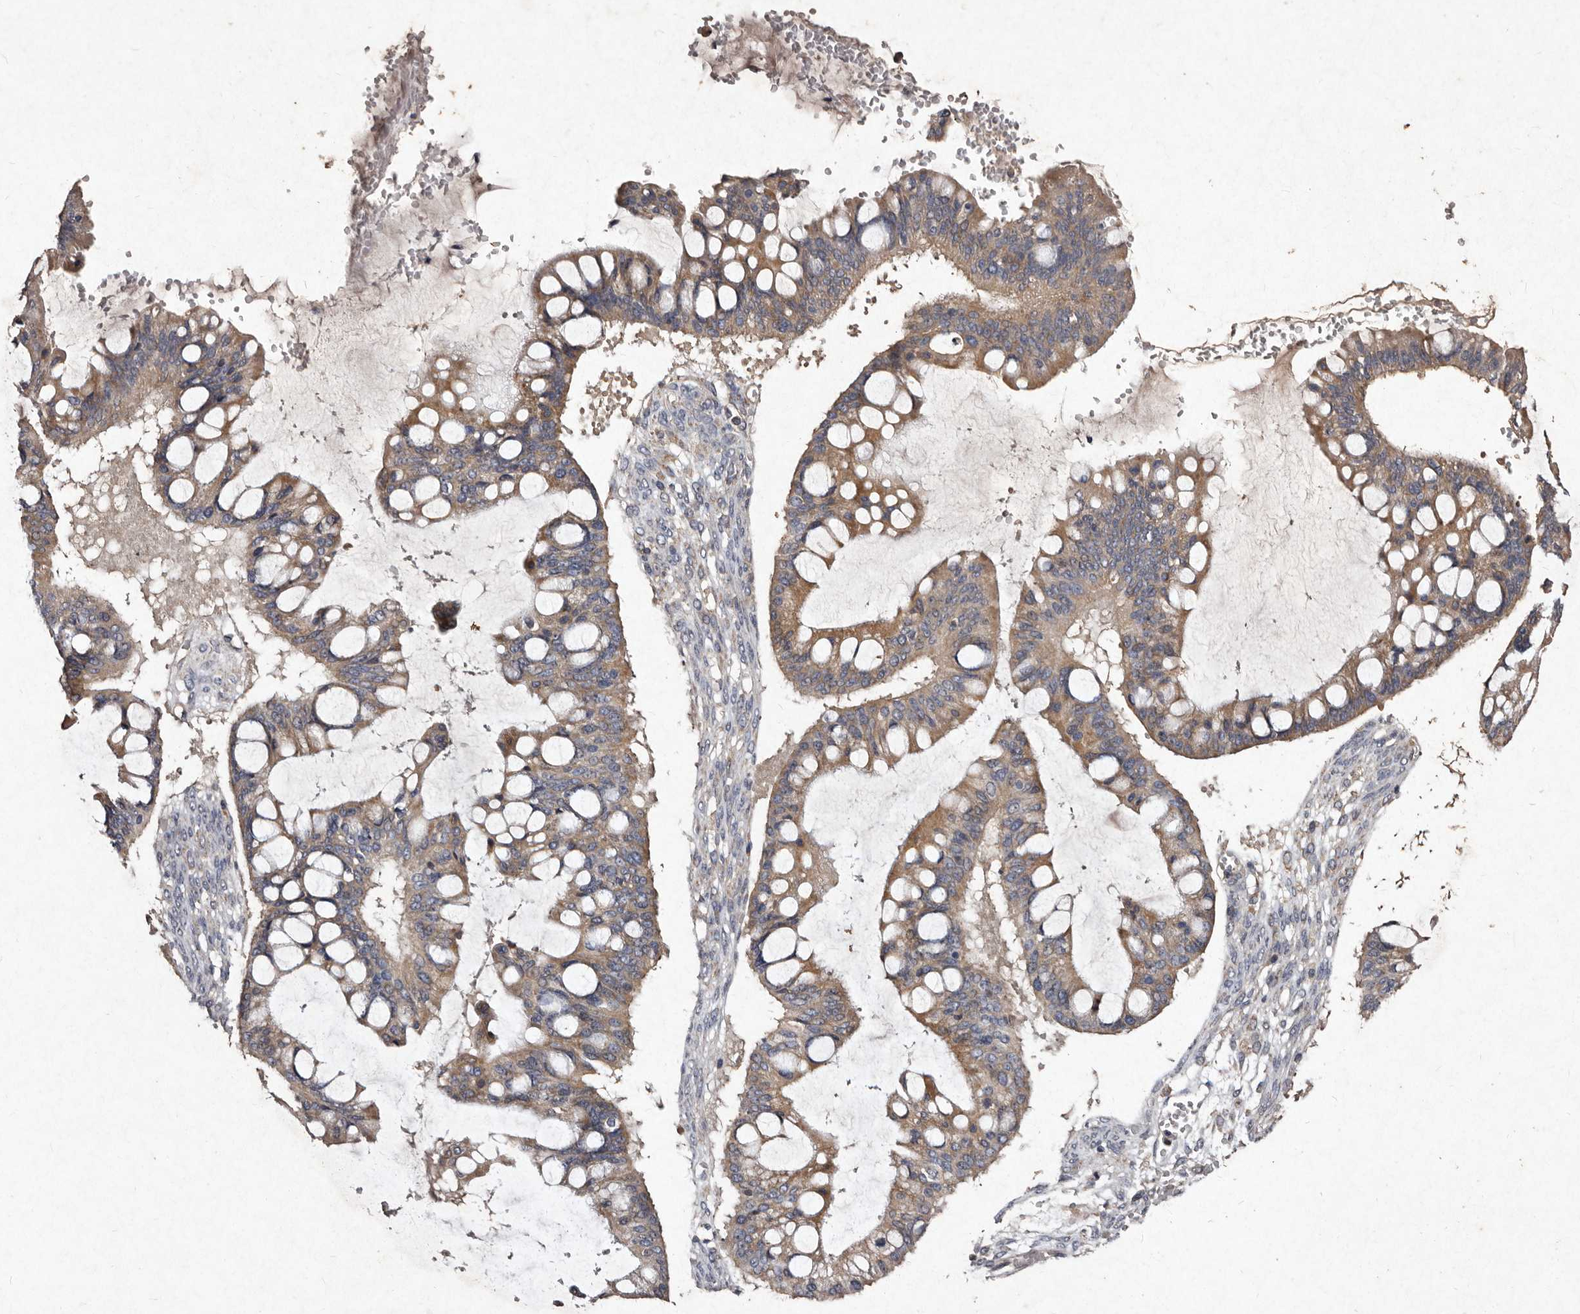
{"staining": {"intensity": "moderate", "quantity": "25%-75%", "location": "cytoplasmic/membranous"}, "tissue": "ovarian cancer", "cell_type": "Tumor cells", "image_type": "cancer", "snomed": [{"axis": "morphology", "description": "Cystadenocarcinoma, mucinous, NOS"}, {"axis": "topography", "description": "Ovary"}], "caption": "Immunohistochemical staining of mucinous cystadenocarcinoma (ovarian) shows medium levels of moderate cytoplasmic/membranous protein expression in approximately 25%-75% of tumor cells. (DAB IHC with brightfield microscopy, high magnification).", "gene": "TFB1M", "patient": {"sex": "female", "age": 73}}